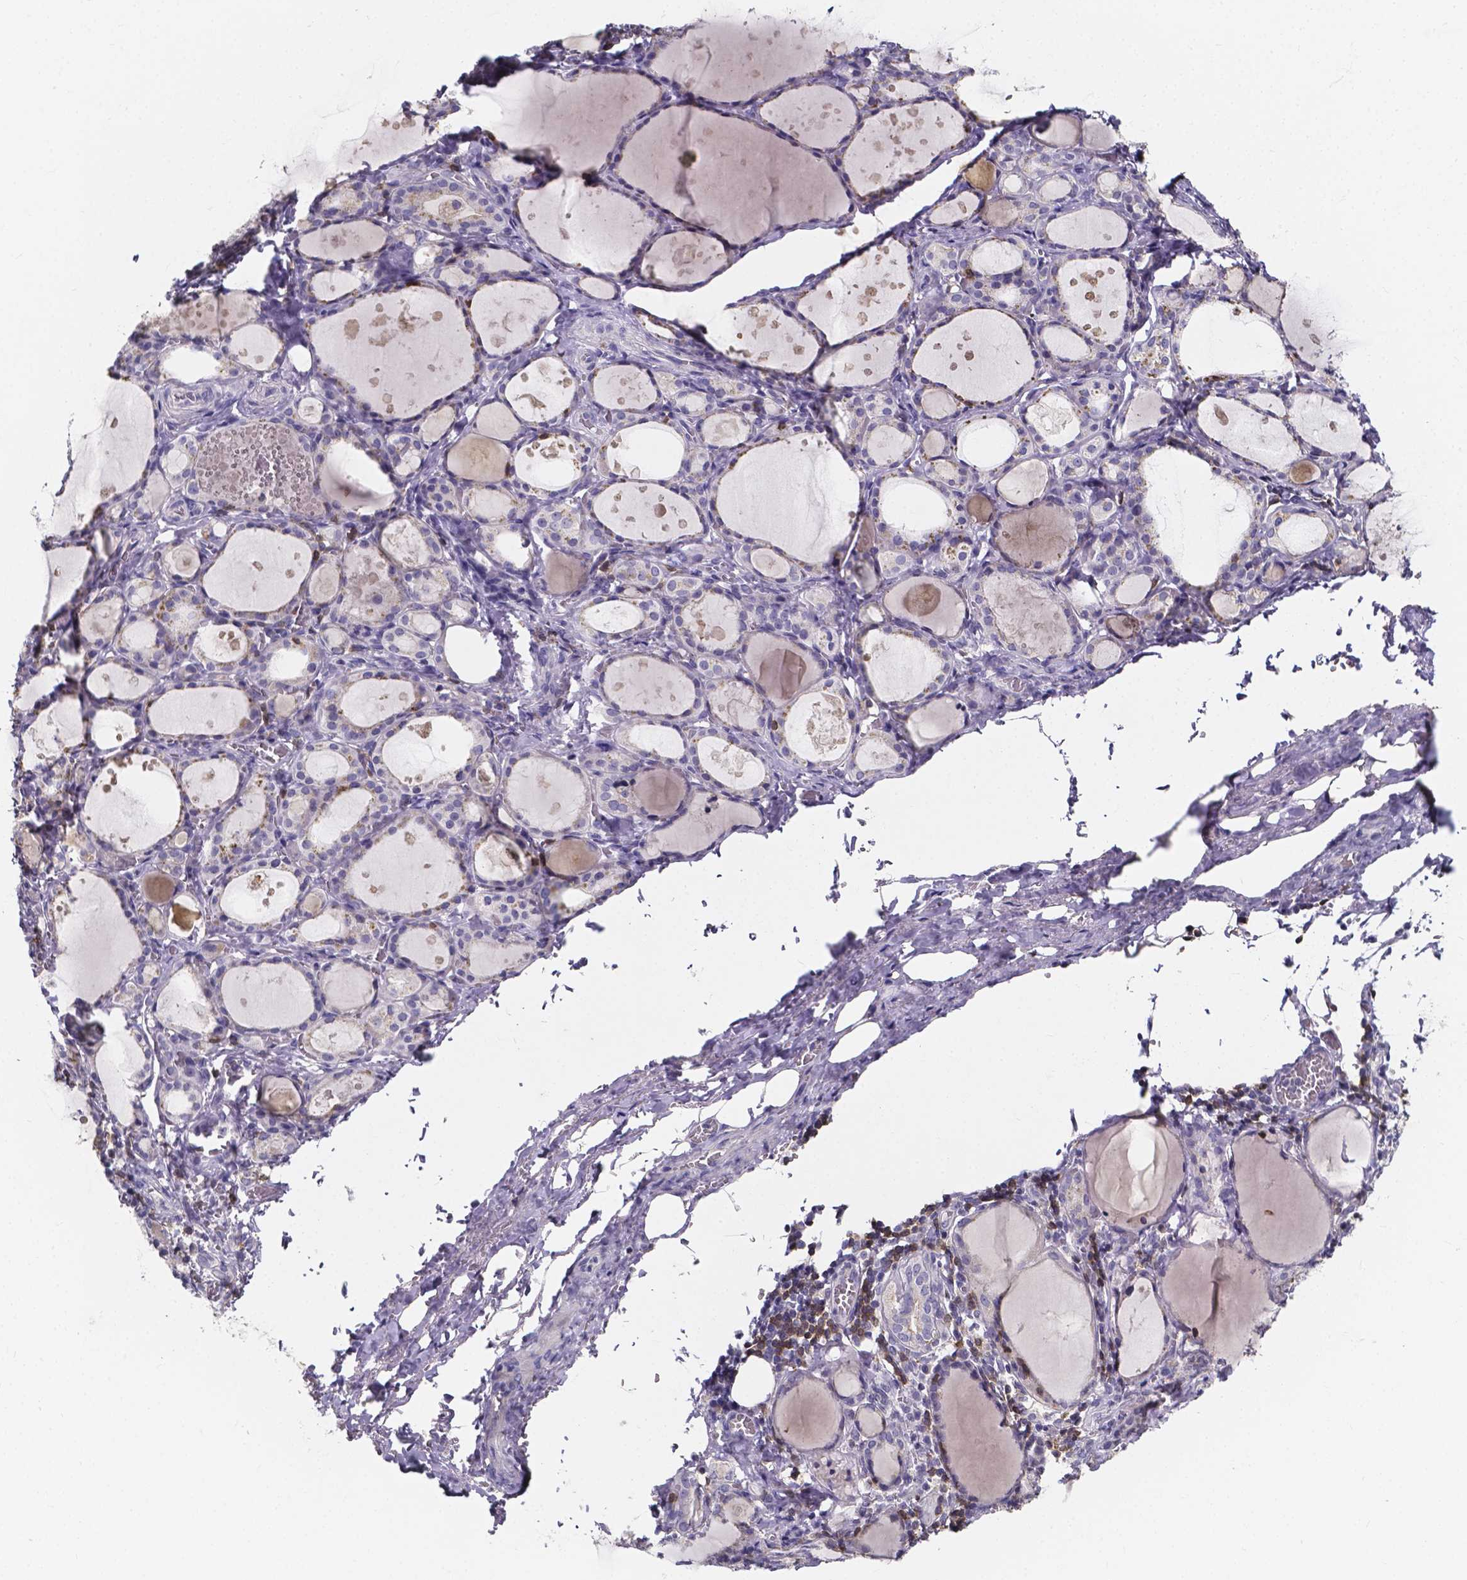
{"staining": {"intensity": "moderate", "quantity": "<25%", "location": "cytoplasmic/membranous"}, "tissue": "thyroid gland", "cell_type": "Glandular cells", "image_type": "normal", "snomed": [{"axis": "morphology", "description": "Normal tissue, NOS"}, {"axis": "topography", "description": "Thyroid gland"}], "caption": "Immunohistochemical staining of normal human thyroid gland demonstrates <25% levels of moderate cytoplasmic/membranous protein positivity in approximately <25% of glandular cells.", "gene": "THEMIS", "patient": {"sex": "male", "age": 68}}